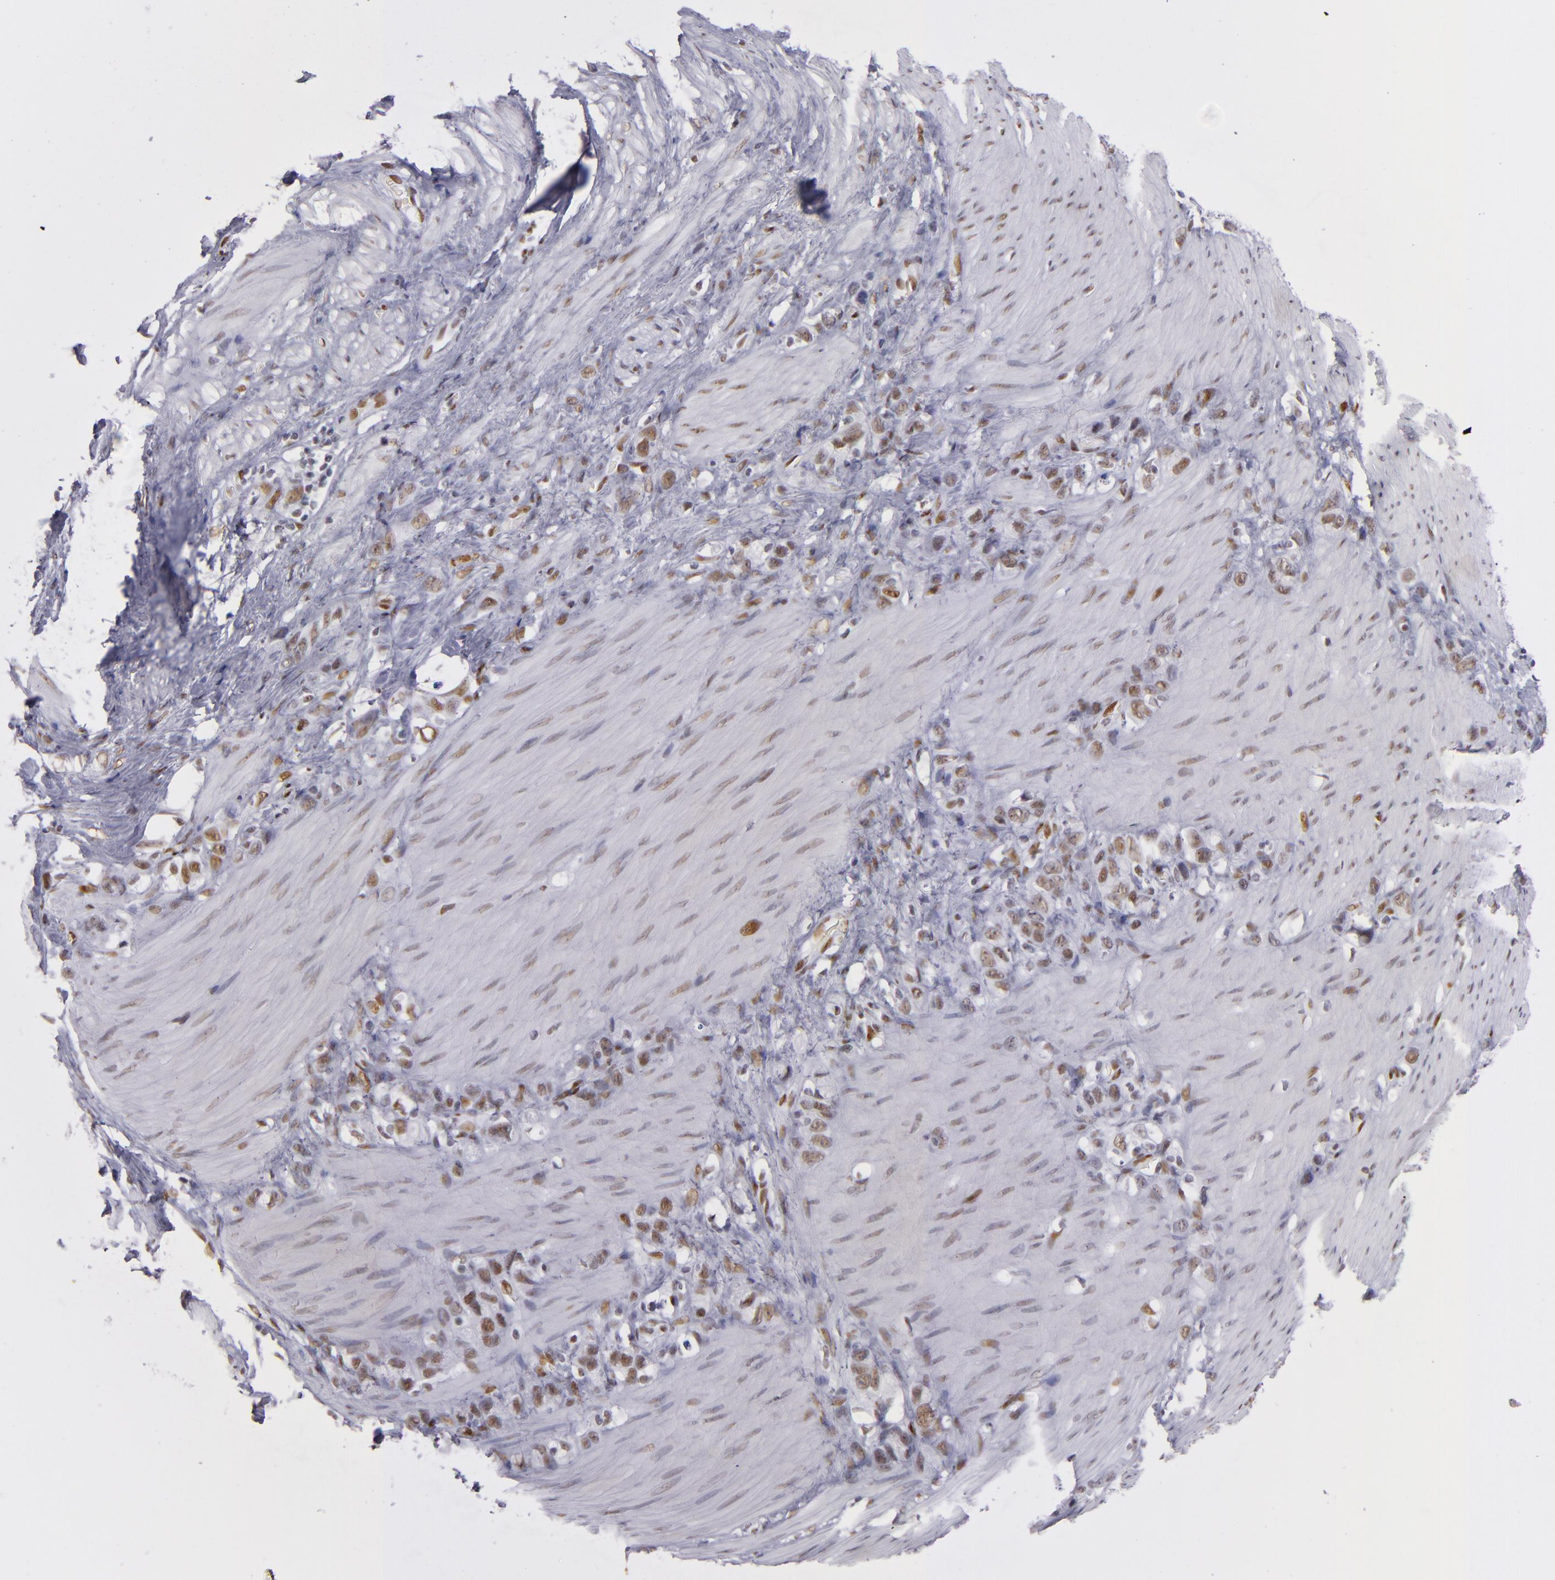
{"staining": {"intensity": "weak", "quantity": "25%-75%", "location": "nuclear"}, "tissue": "stomach cancer", "cell_type": "Tumor cells", "image_type": "cancer", "snomed": [{"axis": "morphology", "description": "Normal tissue, NOS"}, {"axis": "morphology", "description": "Adenocarcinoma, NOS"}, {"axis": "morphology", "description": "Adenocarcinoma, High grade"}, {"axis": "topography", "description": "Stomach, upper"}, {"axis": "topography", "description": "Stomach"}], "caption": "Stomach adenocarcinoma stained for a protein (brown) reveals weak nuclear positive staining in approximately 25%-75% of tumor cells.", "gene": "TOP3A", "patient": {"sex": "female", "age": 65}}